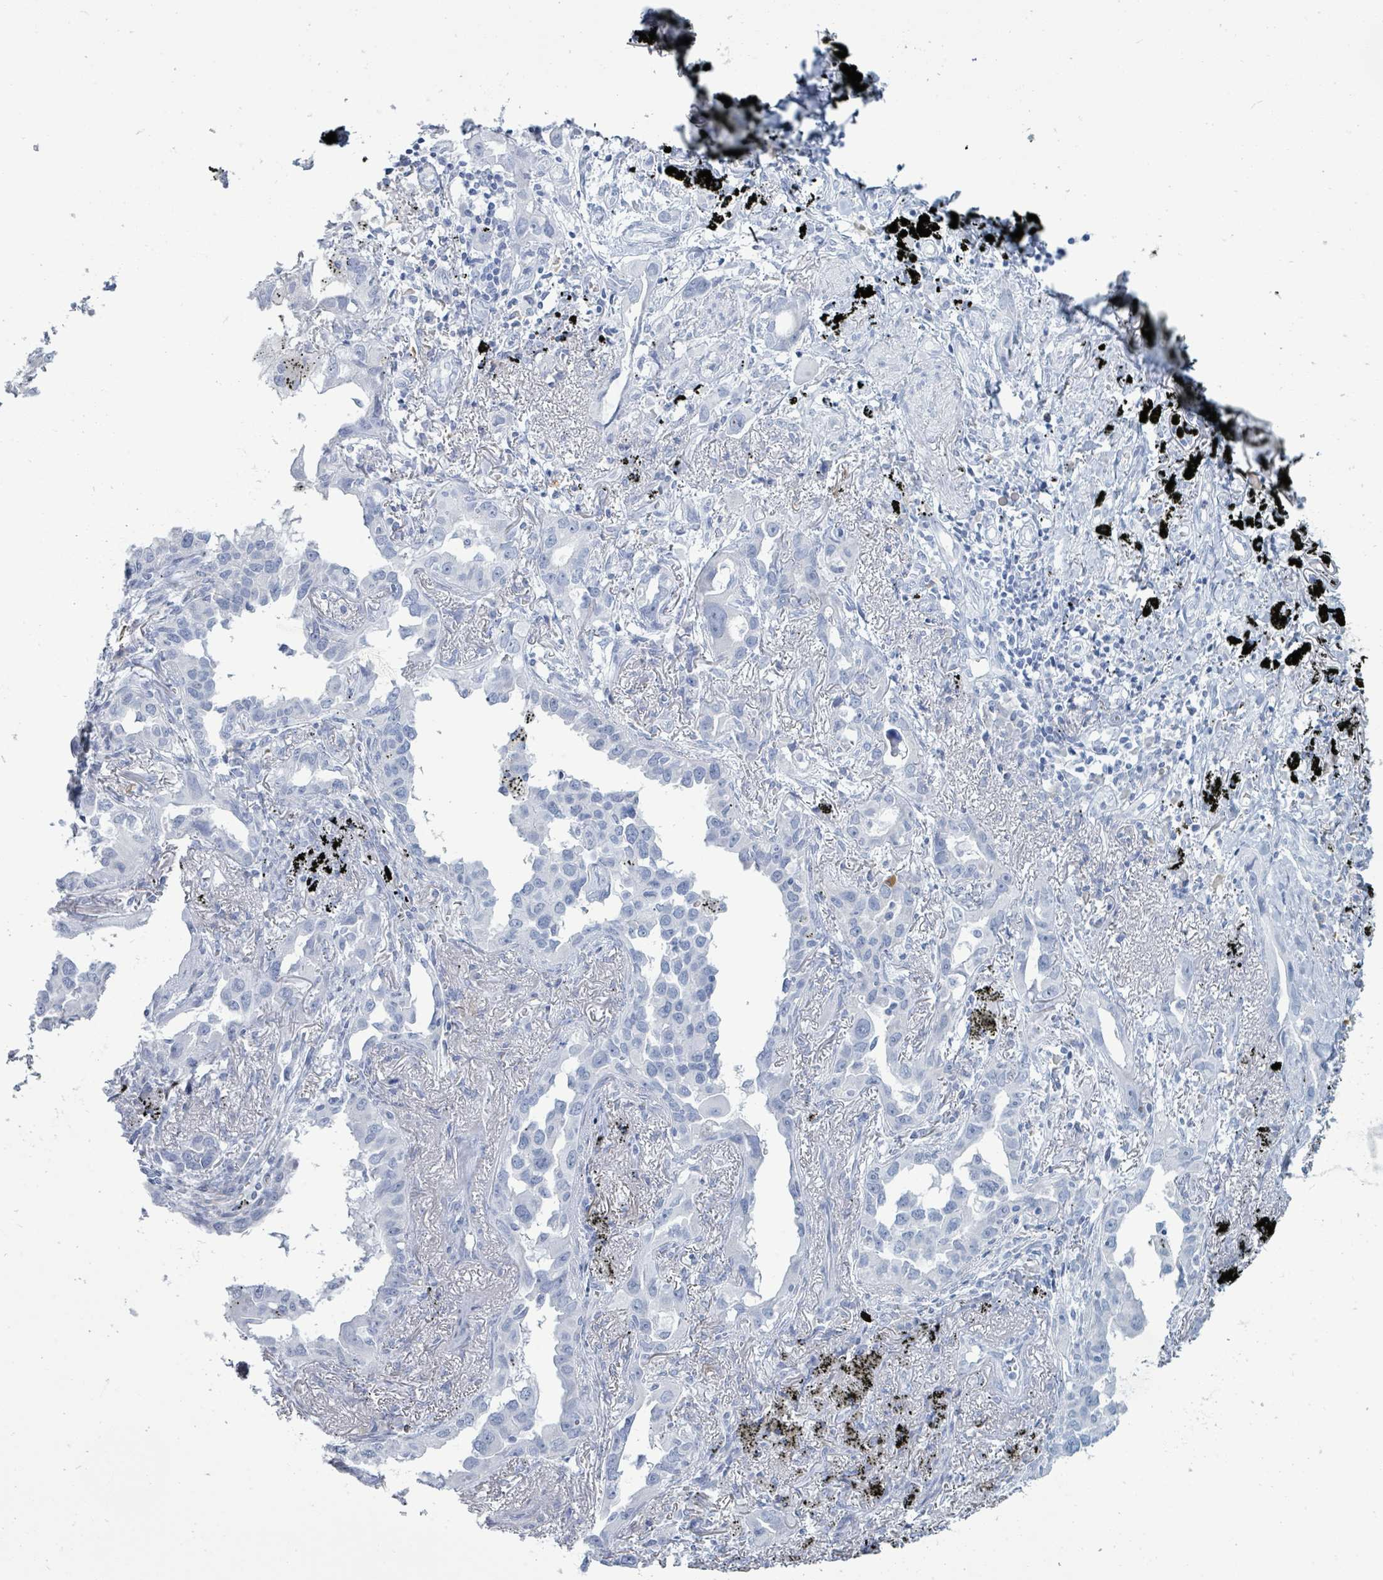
{"staining": {"intensity": "negative", "quantity": "none", "location": "none"}, "tissue": "lung cancer", "cell_type": "Tumor cells", "image_type": "cancer", "snomed": [{"axis": "morphology", "description": "Adenocarcinoma, NOS"}, {"axis": "topography", "description": "Lung"}], "caption": "Micrograph shows no protein expression in tumor cells of lung adenocarcinoma tissue.", "gene": "PGA3", "patient": {"sex": "male", "age": 67}}